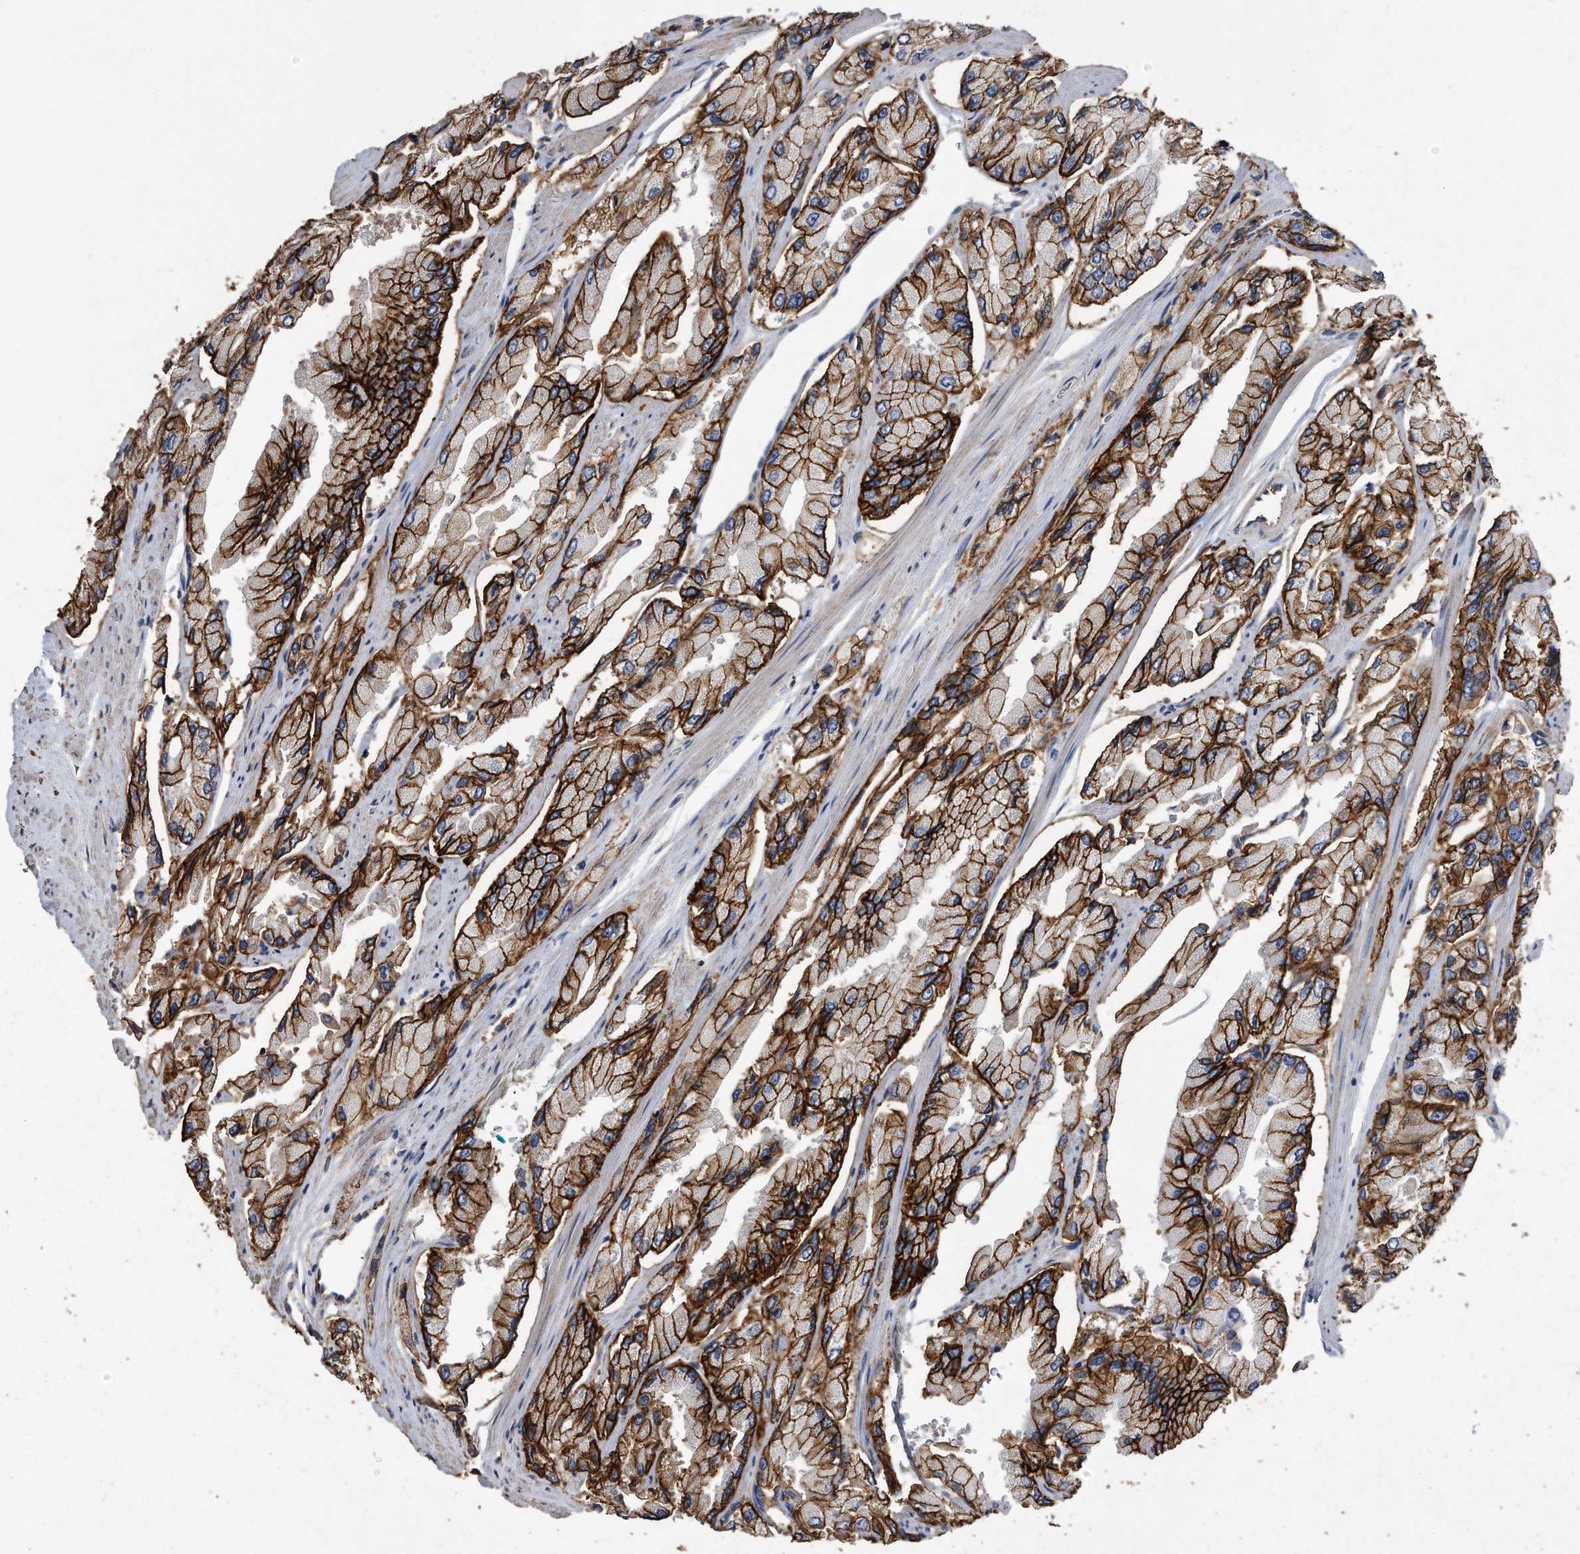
{"staining": {"intensity": "strong", "quantity": ">75%", "location": "cytoplasmic/membranous"}, "tissue": "prostate cancer", "cell_type": "Tumor cells", "image_type": "cancer", "snomed": [{"axis": "morphology", "description": "Adenocarcinoma, High grade"}, {"axis": "topography", "description": "Prostate"}], "caption": "Immunohistochemistry (IHC) histopathology image of neoplastic tissue: prostate cancer (high-grade adenocarcinoma) stained using IHC exhibits high levels of strong protein expression localized specifically in the cytoplasmic/membranous of tumor cells, appearing as a cytoplasmic/membranous brown color.", "gene": "CDCP1", "patient": {"sex": "male", "age": 58}}